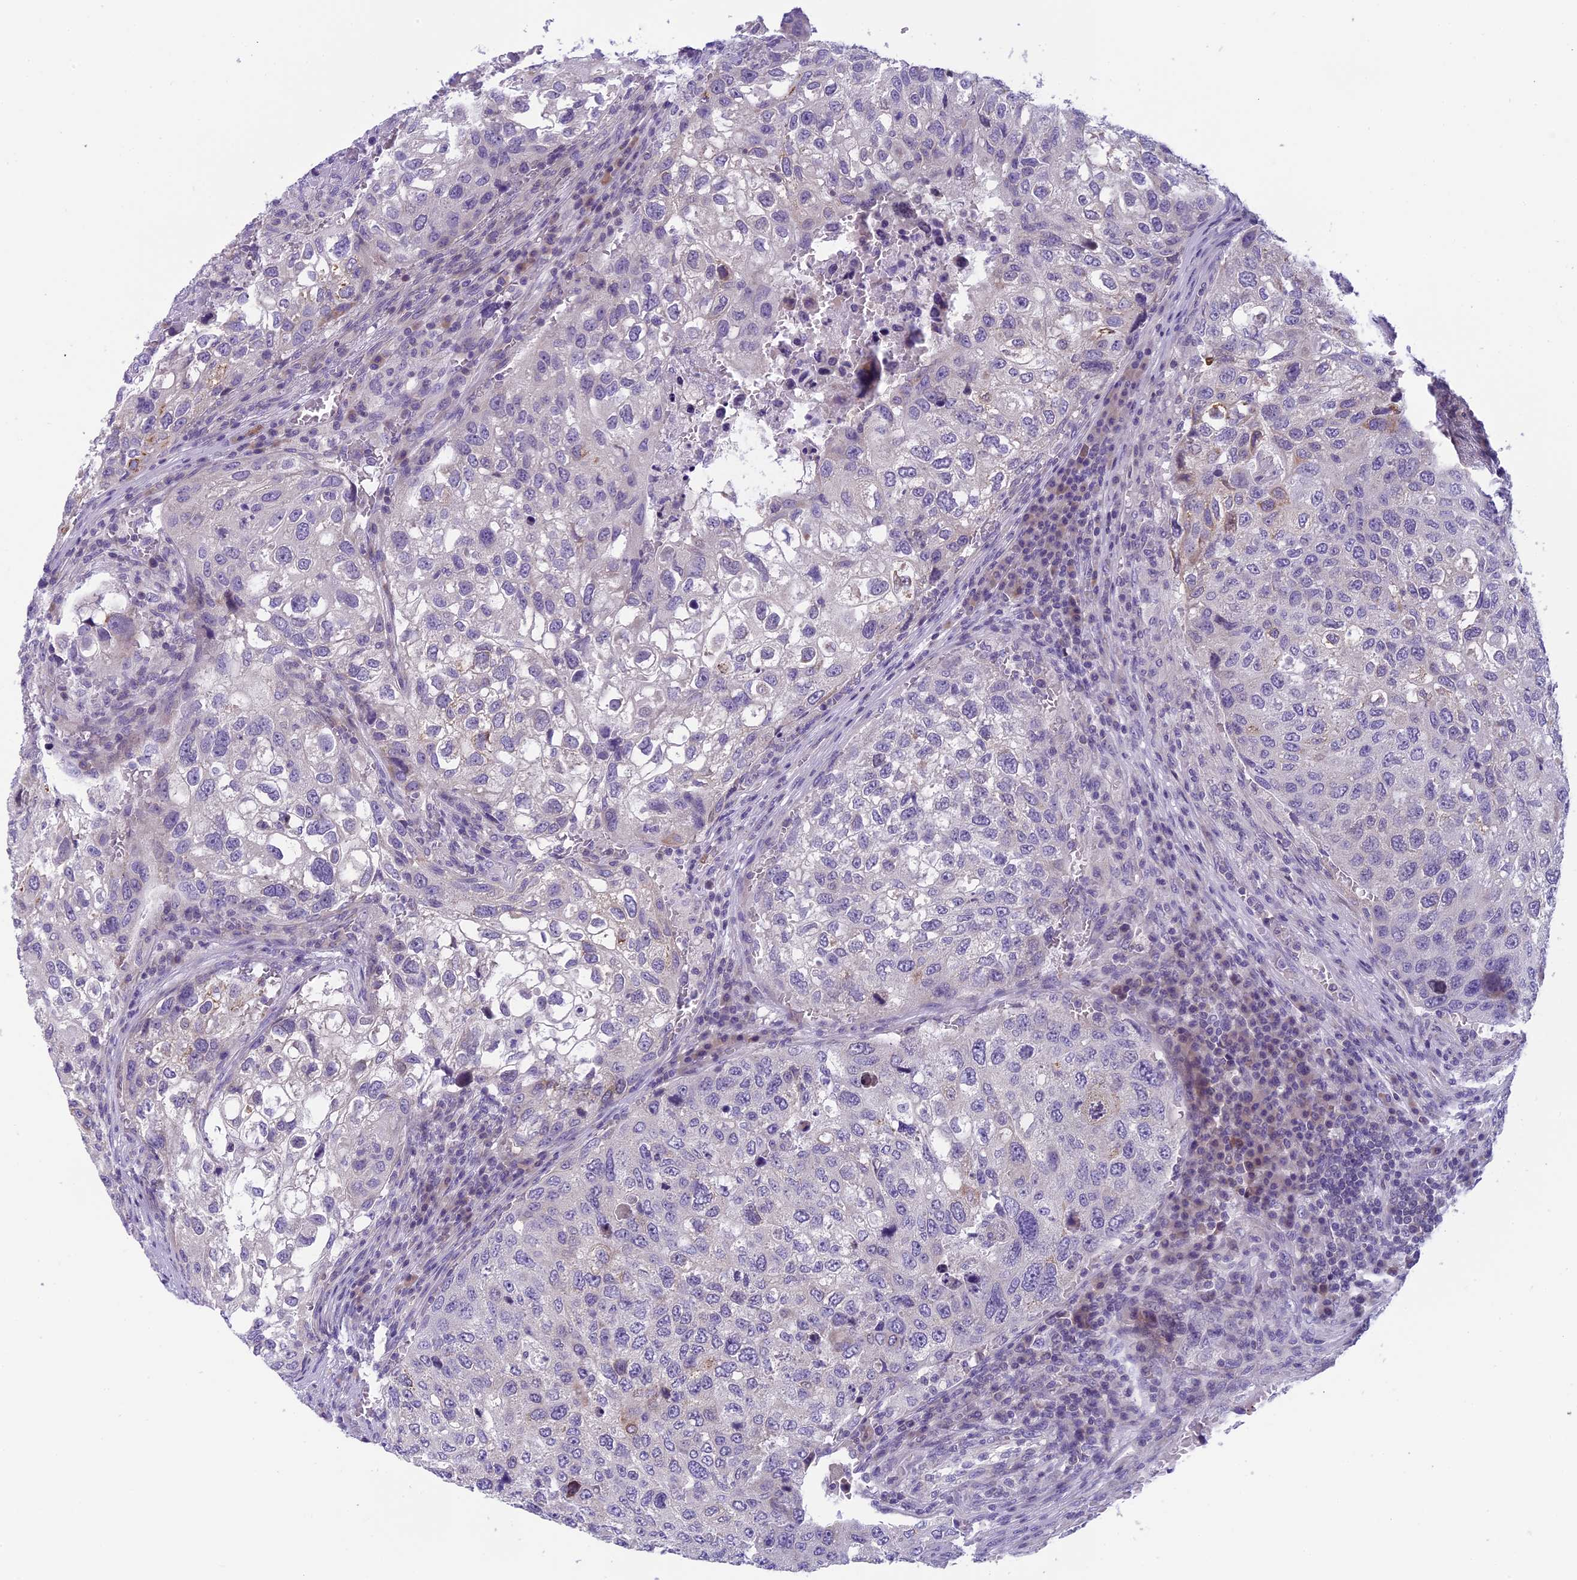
{"staining": {"intensity": "negative", "quantity": "none", "location": "none"}, "tissue": "urothelial cancer", "cell_type": "Tumor cells", "image_type": "cancer", "snomed": [{"axis": "morphology", "description": "Urothelial carcinoma, High grade"}, {"axis": "topography", "description": "Lymph node"}, {"axis": "topography", "description": "Urinary bladder"}], "caption": "Tumor cells are negative for brown protein staining in urothelial cancer.", "gene": "ARHGEF37", "patient": {"sex": "male", "age": 51}}